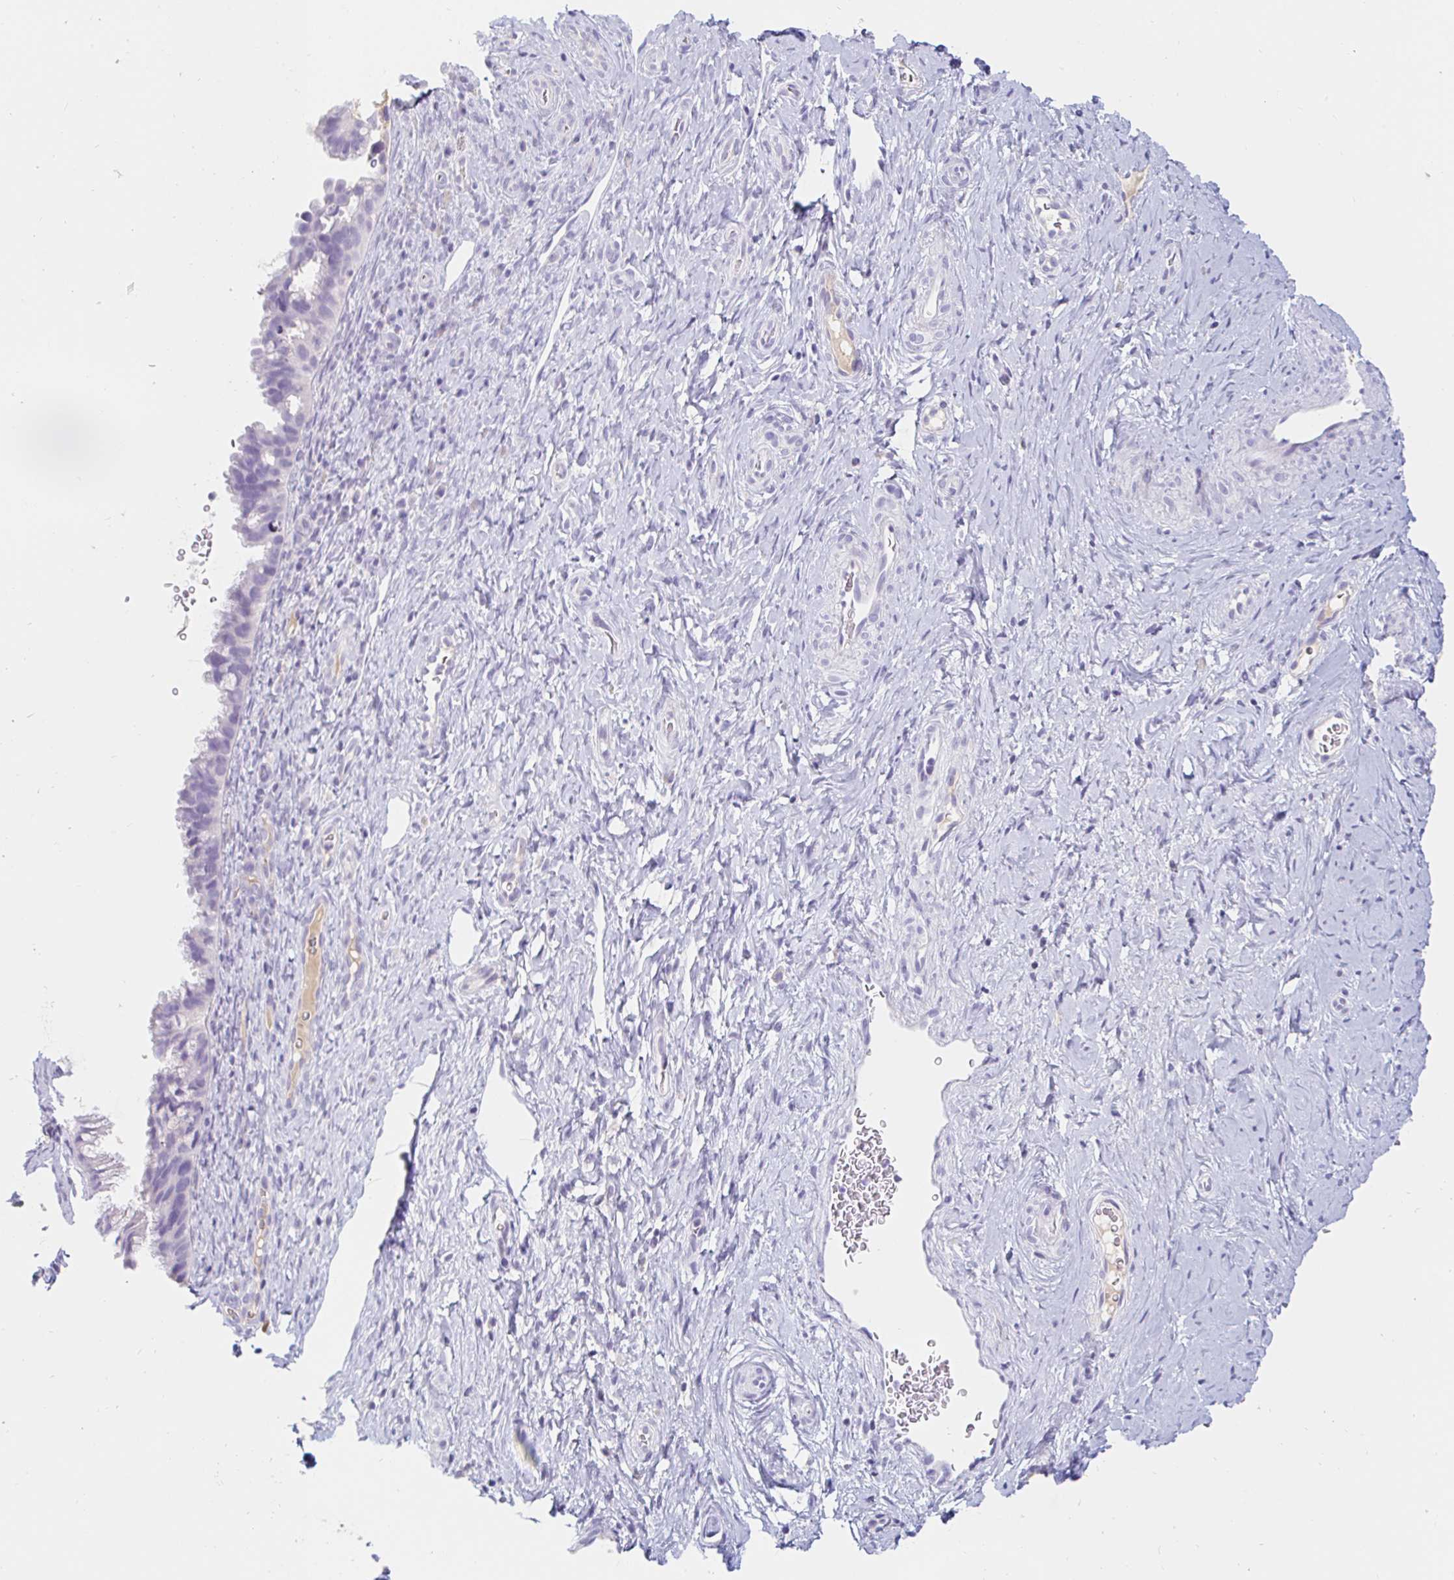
{"staining": {"intensity": "negative", "quantity": "none", "location": "none"}, "tissue": "cervix", "cell_type": "Glandular cells", "image_type": "normal", "snomed": [{"axis": "morphology", "description": "Normal tissue, NOS"}, {"axis": "topography", "description": "Cervix"}], "caption": "DAB immunohistochemical staining of normal cervix demonstrates no significant expression in glandular cells. Nuclei are stained in blue.", "gene": "TEX44", "patient": {"sex": "female", "age": 34}}